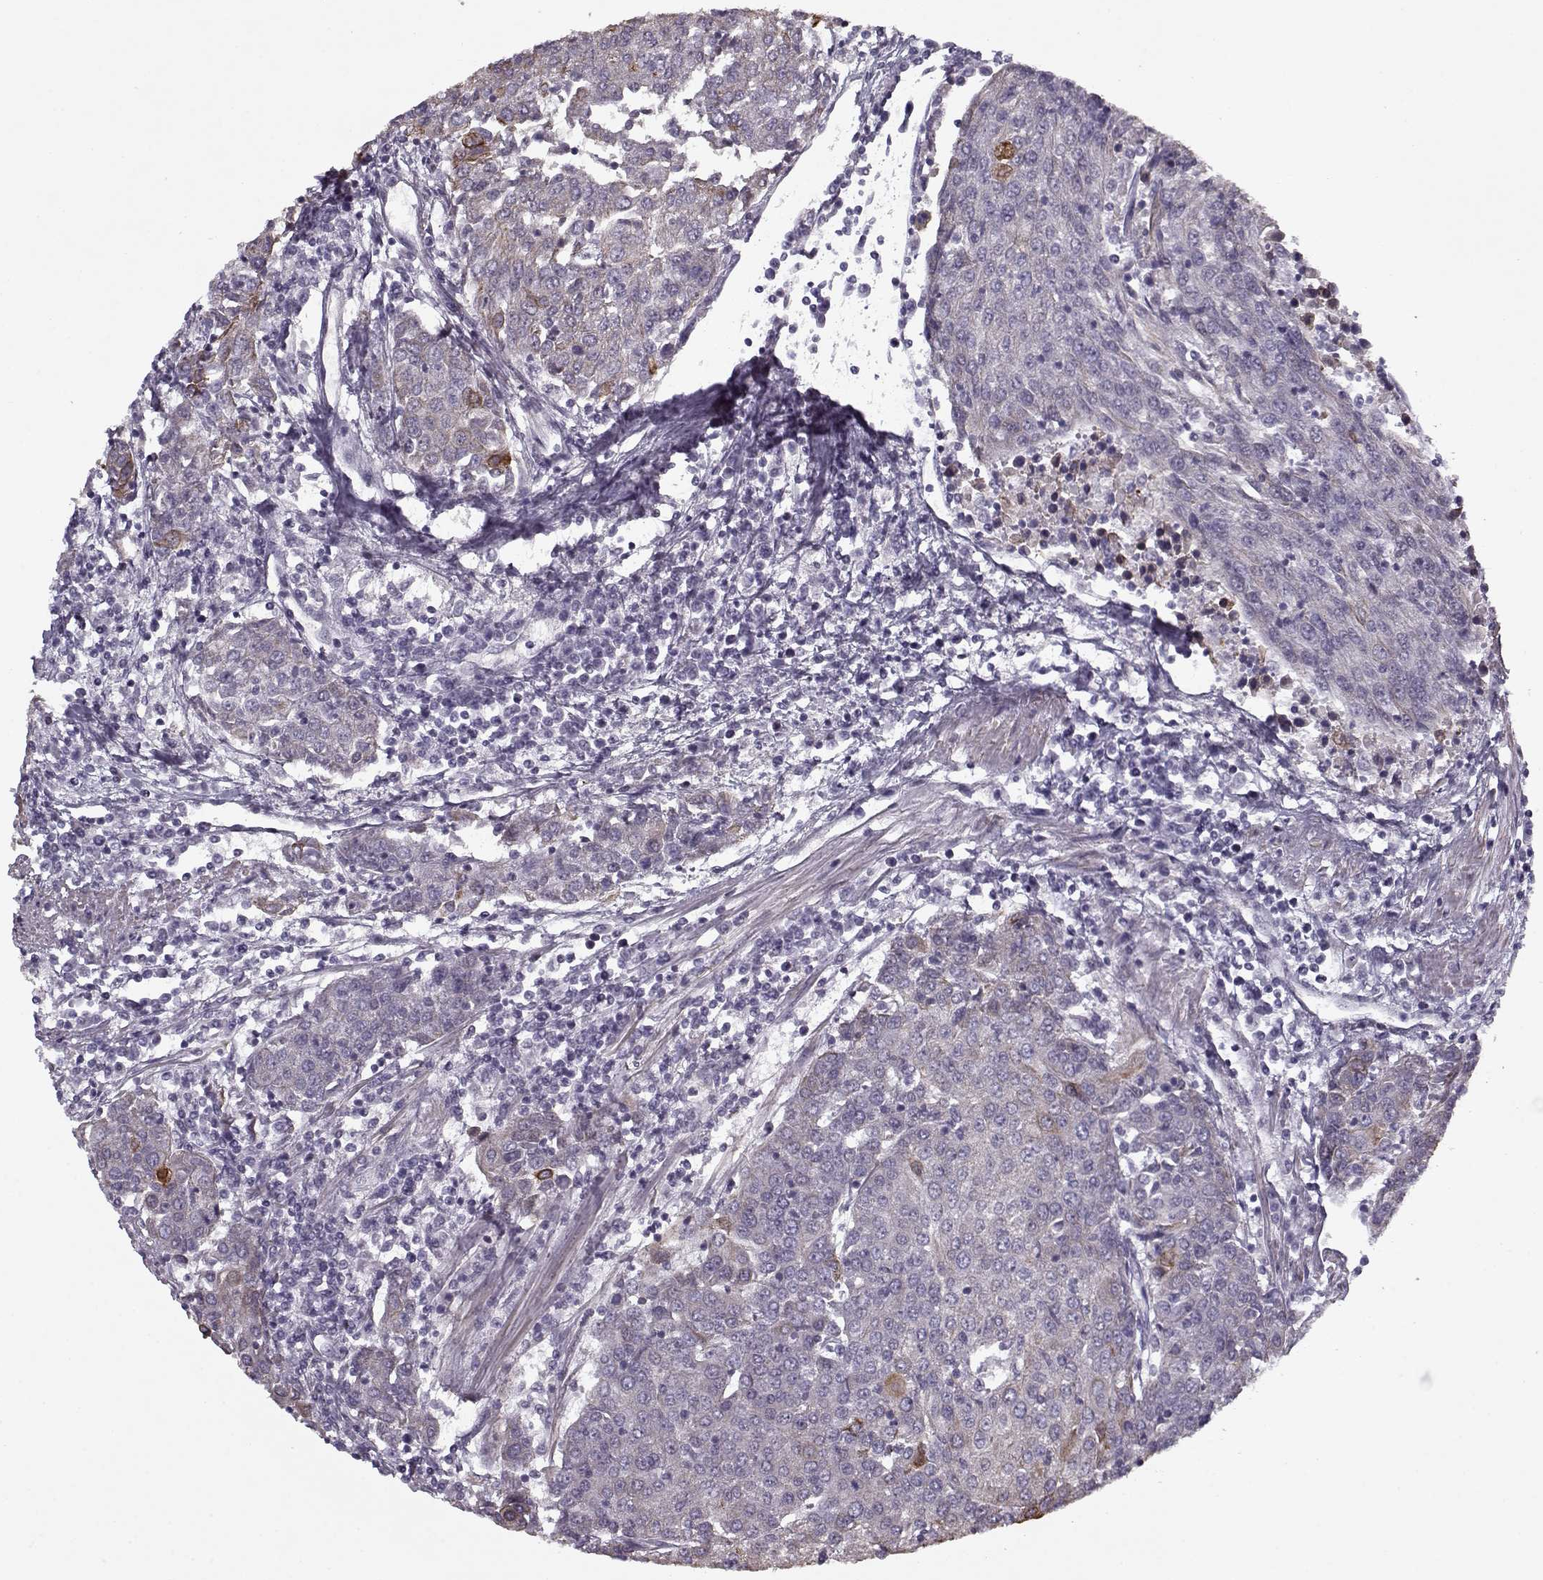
{"staining": {"intensity": "moderate", "quantity": "<25%", "location": "cytoplasmic/membranous"}, "tissue": "urothelial cancer", "cell_type": "Tumor cells", "image_type": "cancer", "snomed": [{"axis": "morphology", "description": "Urothelial carcinoma, High grade"}, {"axis": "topography", "description": "Urinary bladder"}], "caption": "Immunohistochemistry micrograph of neoplastic tissue: human urothelial cancer stained using immunohistochemistry (IHC) displays low levels of moderate protein expression localized specifically in the cytoplasmic/membranous of tumor cells, appearing as a cytoplasmic/membranous brown color.", "gene": "KRT9", "patient": {"sex": "female", "age": 85}}